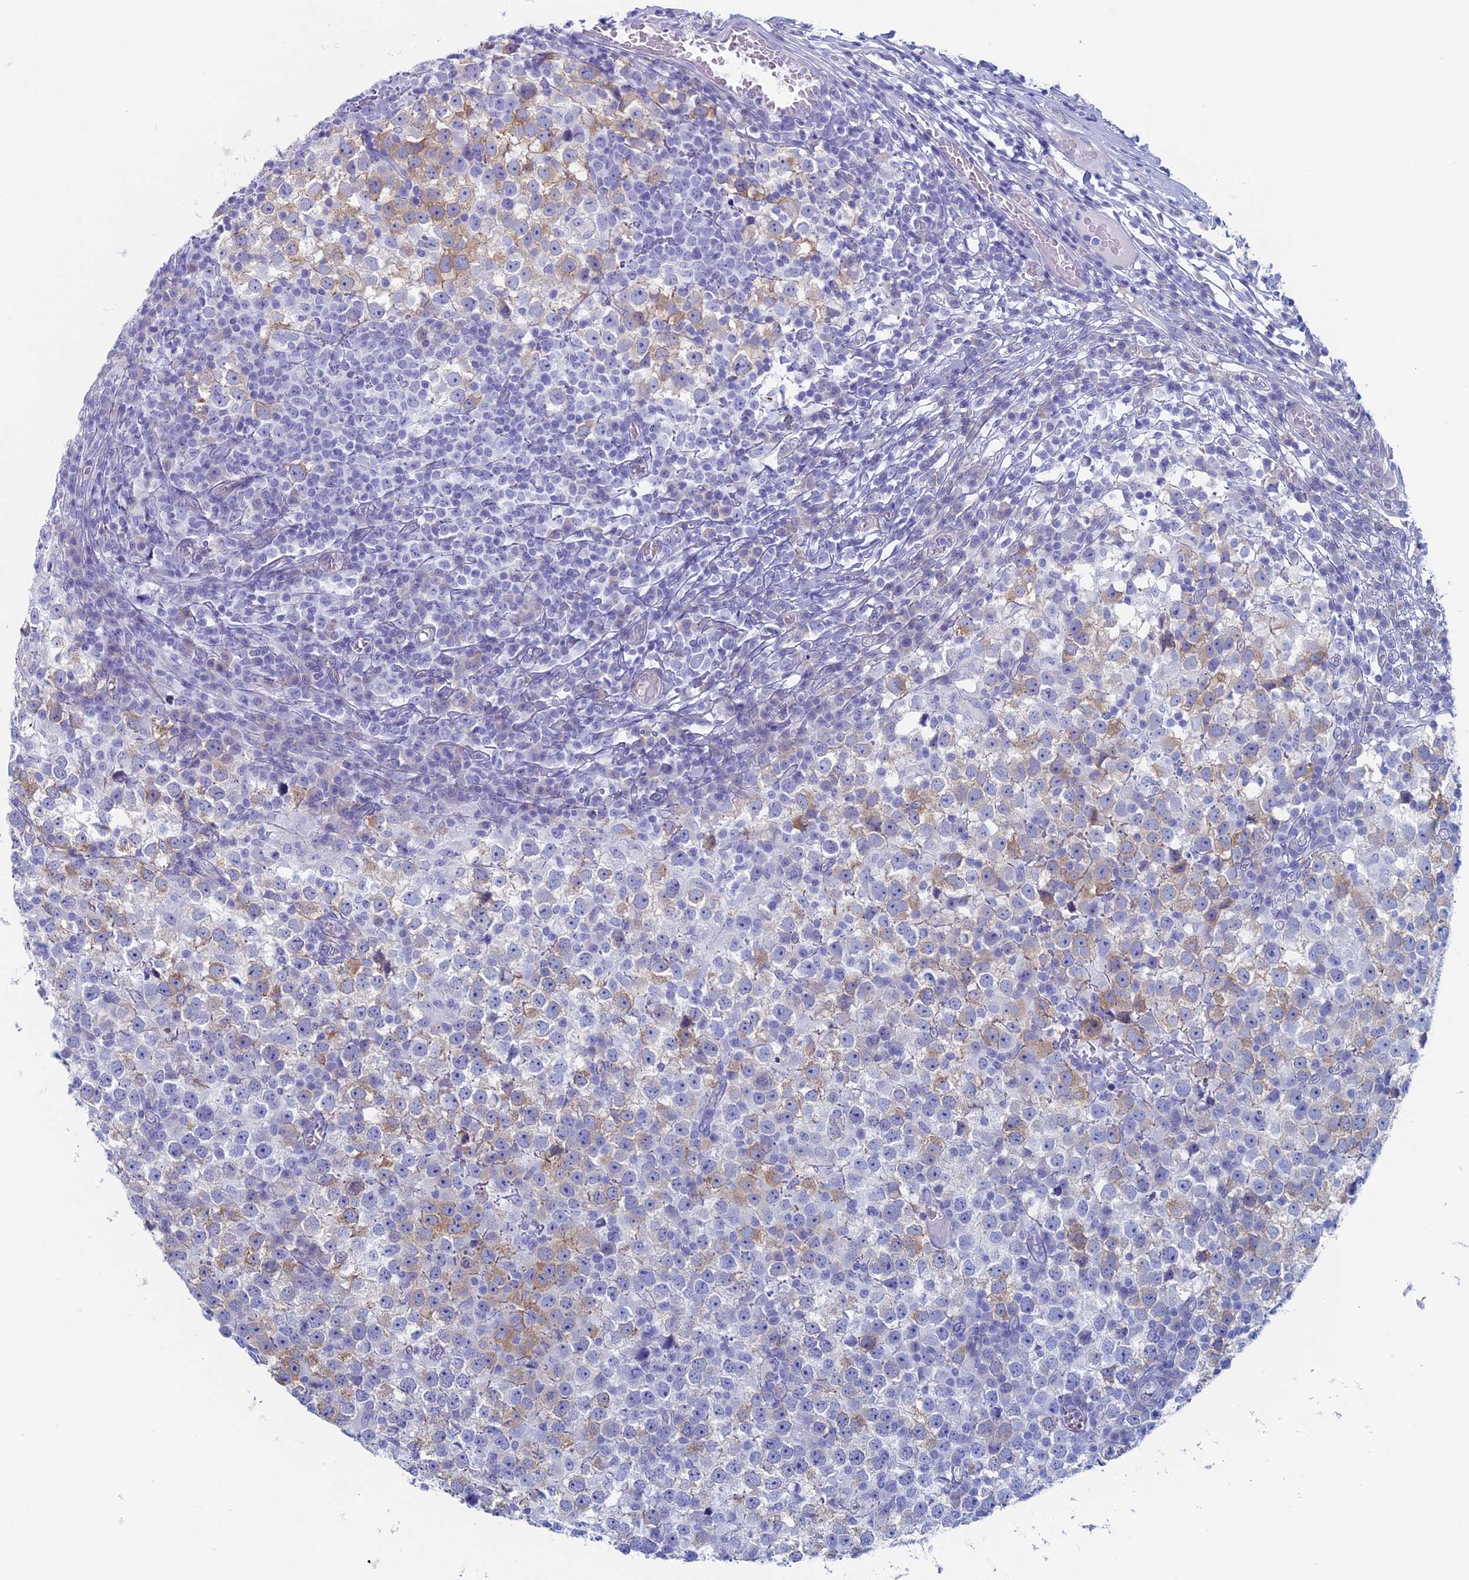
{"staining": {"intensity": "moderate", "quantity": "<25%", "location": "cytoplasmic/membranous"}, "tissue": "testis cancer", "cell_type": "Tumor cells", "image_type": "cancer", "snomed": [{"axis": "morphology", "description": "Seminoma, NOS"}, {"axis": "topography", "description": "Testis"}], "caption": "Protein staining of testis cancer (seminoma) tissue exhibits moderate cytoplasmic/membranous staining in approximately <25% of tumor cells.", "gene": "MAGEB6", "patient": {"sex": "male", "age": 65}}